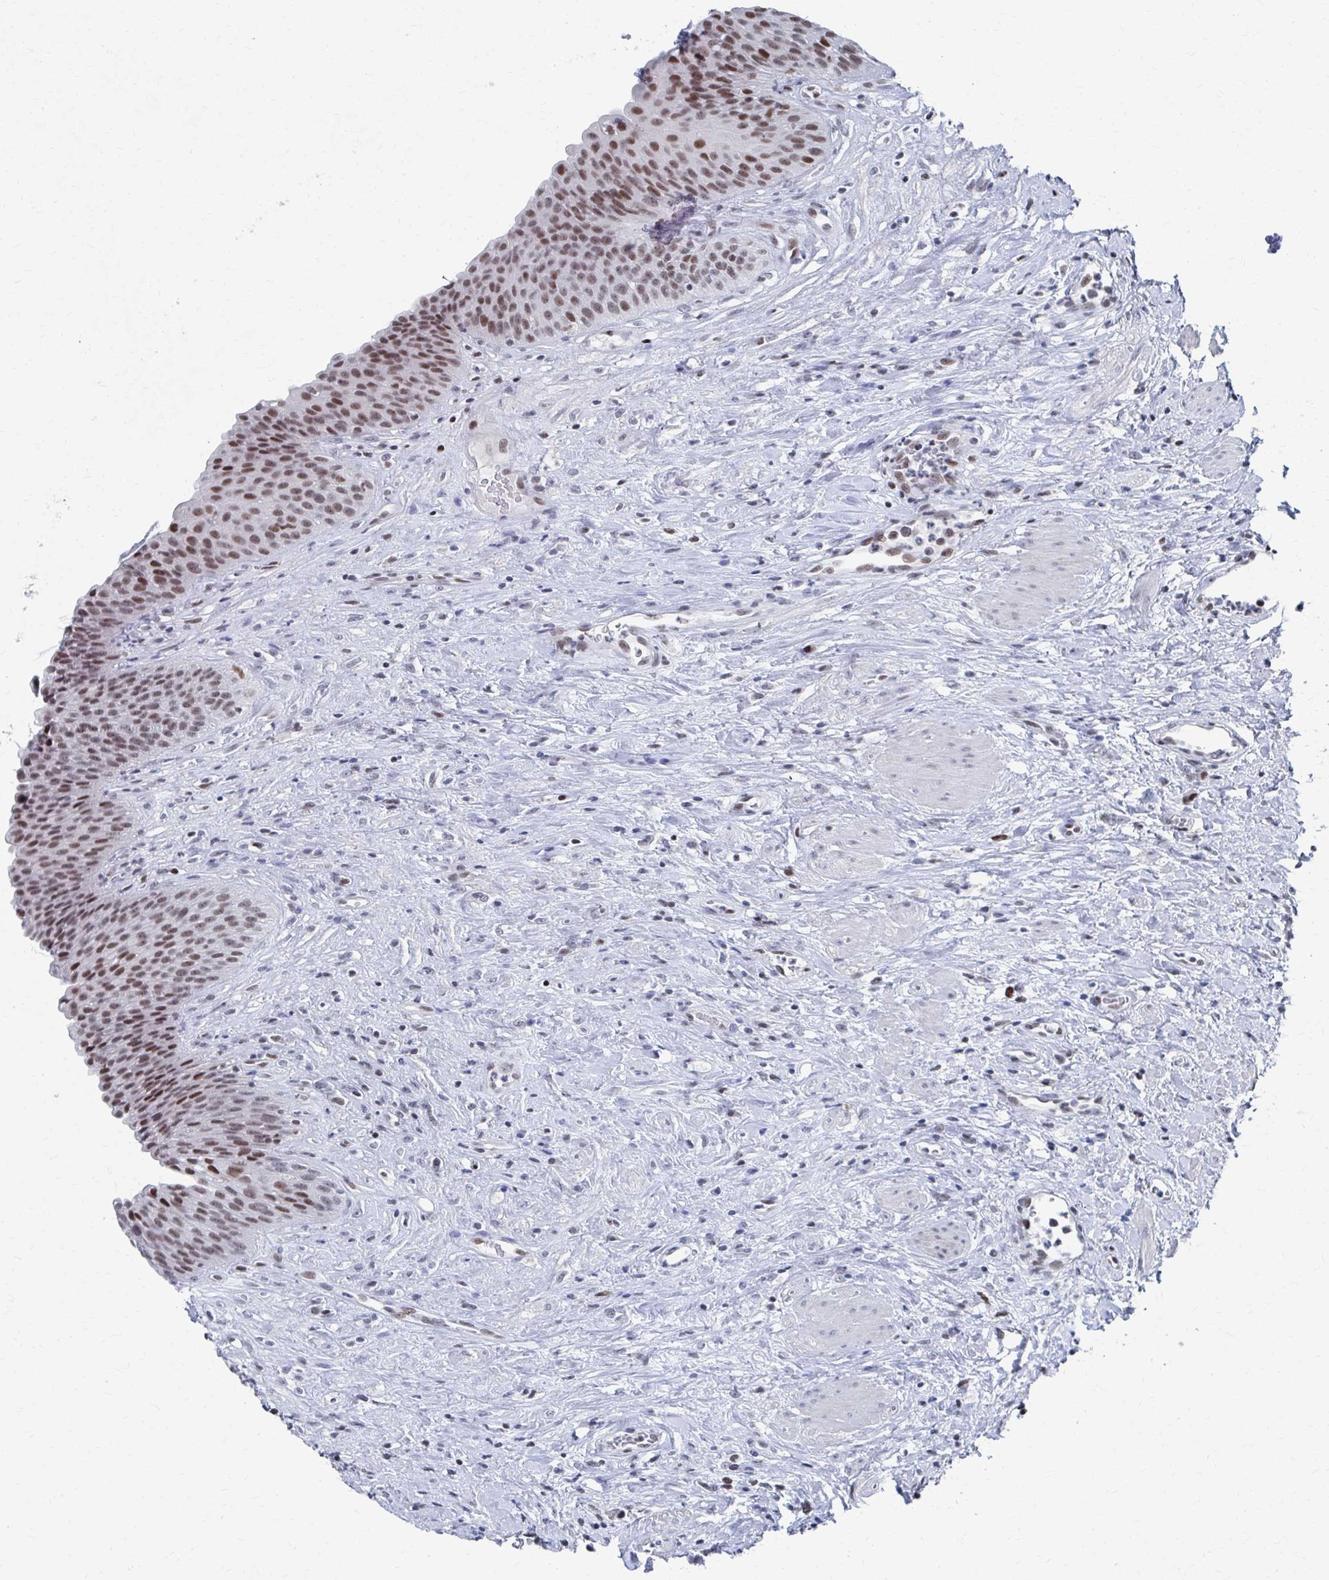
{"staining": {"intensity": "moderate", "quantity": ">75%", "location": "nuclear"}, "tissue": "urinary bladder", "cell_type": "Urothelial cells", "image_type": "normal", "snomed": [{"axis": "morphology", "description": "Normal tissue, NOS"}, {"axis": "topography", "description": "Urinary bladder"}], "caption": "Immunohistochemical staining of benign human urinary bladder demonstrates medium levels of moderate nuclear staining in about >75% of urothelial cells.", "gene": "CDIN1", "patient": {"sex": "female", "age": 56}}